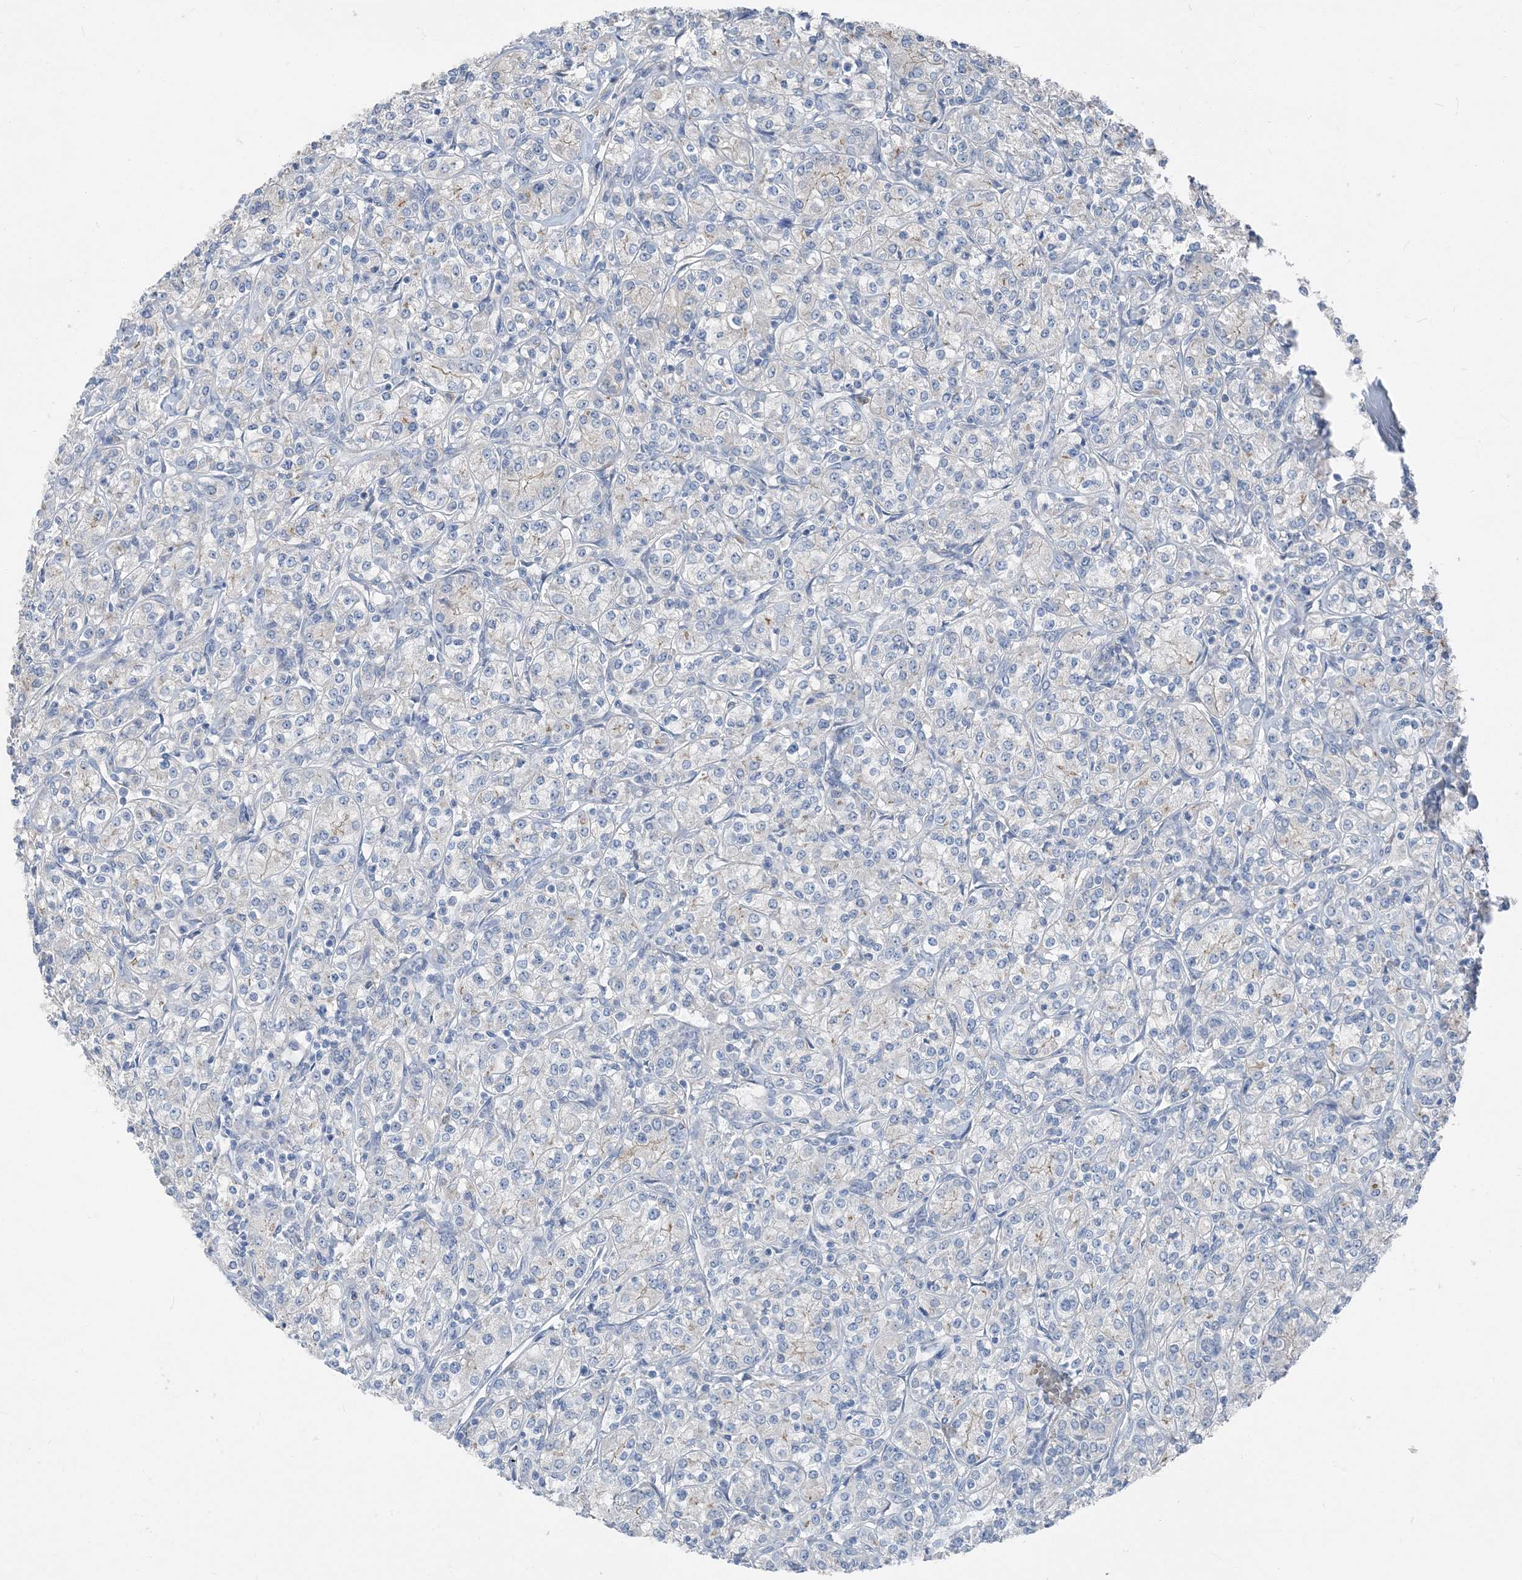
{"staining": {"intensity": "negative", "quantity": "none", "location": "none"}, "tissue": "renal cancer", "cell_type": "Tumor cells", "image_type": "cancer", "snomed": [{"axis": "morphology", "description": "Adenocarcinoma, NOS"}, {"axis": "topography", "description": "Kidney"}], "caption": "This is an IHC micrograph of human adenocarcinoma (renal). There is no expression in tumor cells.", "gene": "NCOA7", "patient": {"sex": "male", "age": 77}}